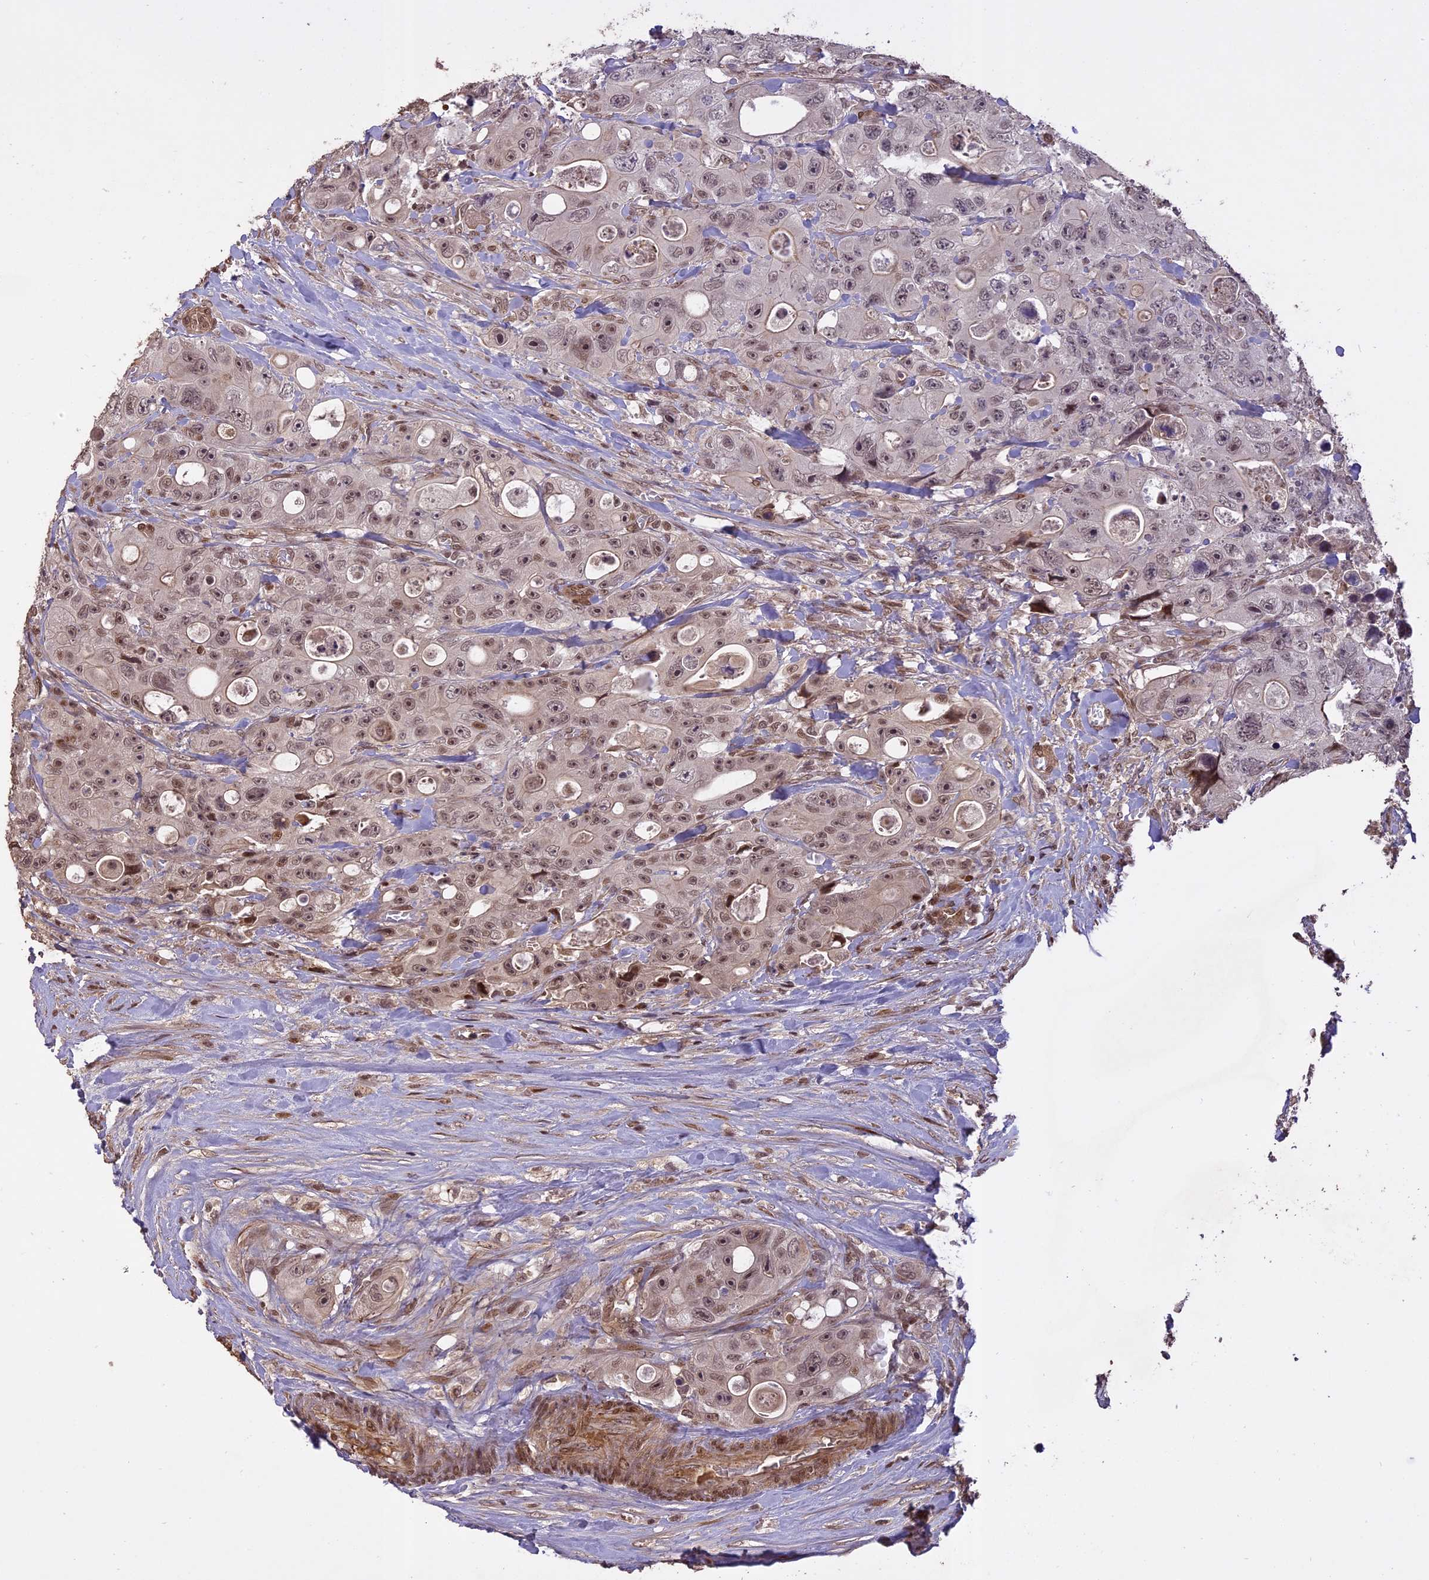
{"staining": {"intensity": "moderate", "quantity": "25%-75%", "location": "cytoplasmic/membranous,nuclear"}, "tissue": "colorectal cancer", "cell_type": "Tumor cells", "image_type": "cancer", "snomed": [{"axis": "morphology", "description": "Adenocarcinoma, NOS"}, {"axis": "topography", "description": "Colon"}], "caption": "IHC photomicrograph of neoplastic tissue: human colorectal cancer stained using IHC demonstrates medium levels of moderate protein expression localized specifically in the cytoplasmic/membranous and nuclear of tumor cells, appearing as a cytoplasmic/membranous and nuclear brown color.", "gene": "PRELID2", "patient": {"sex": "female", "age": 46}}